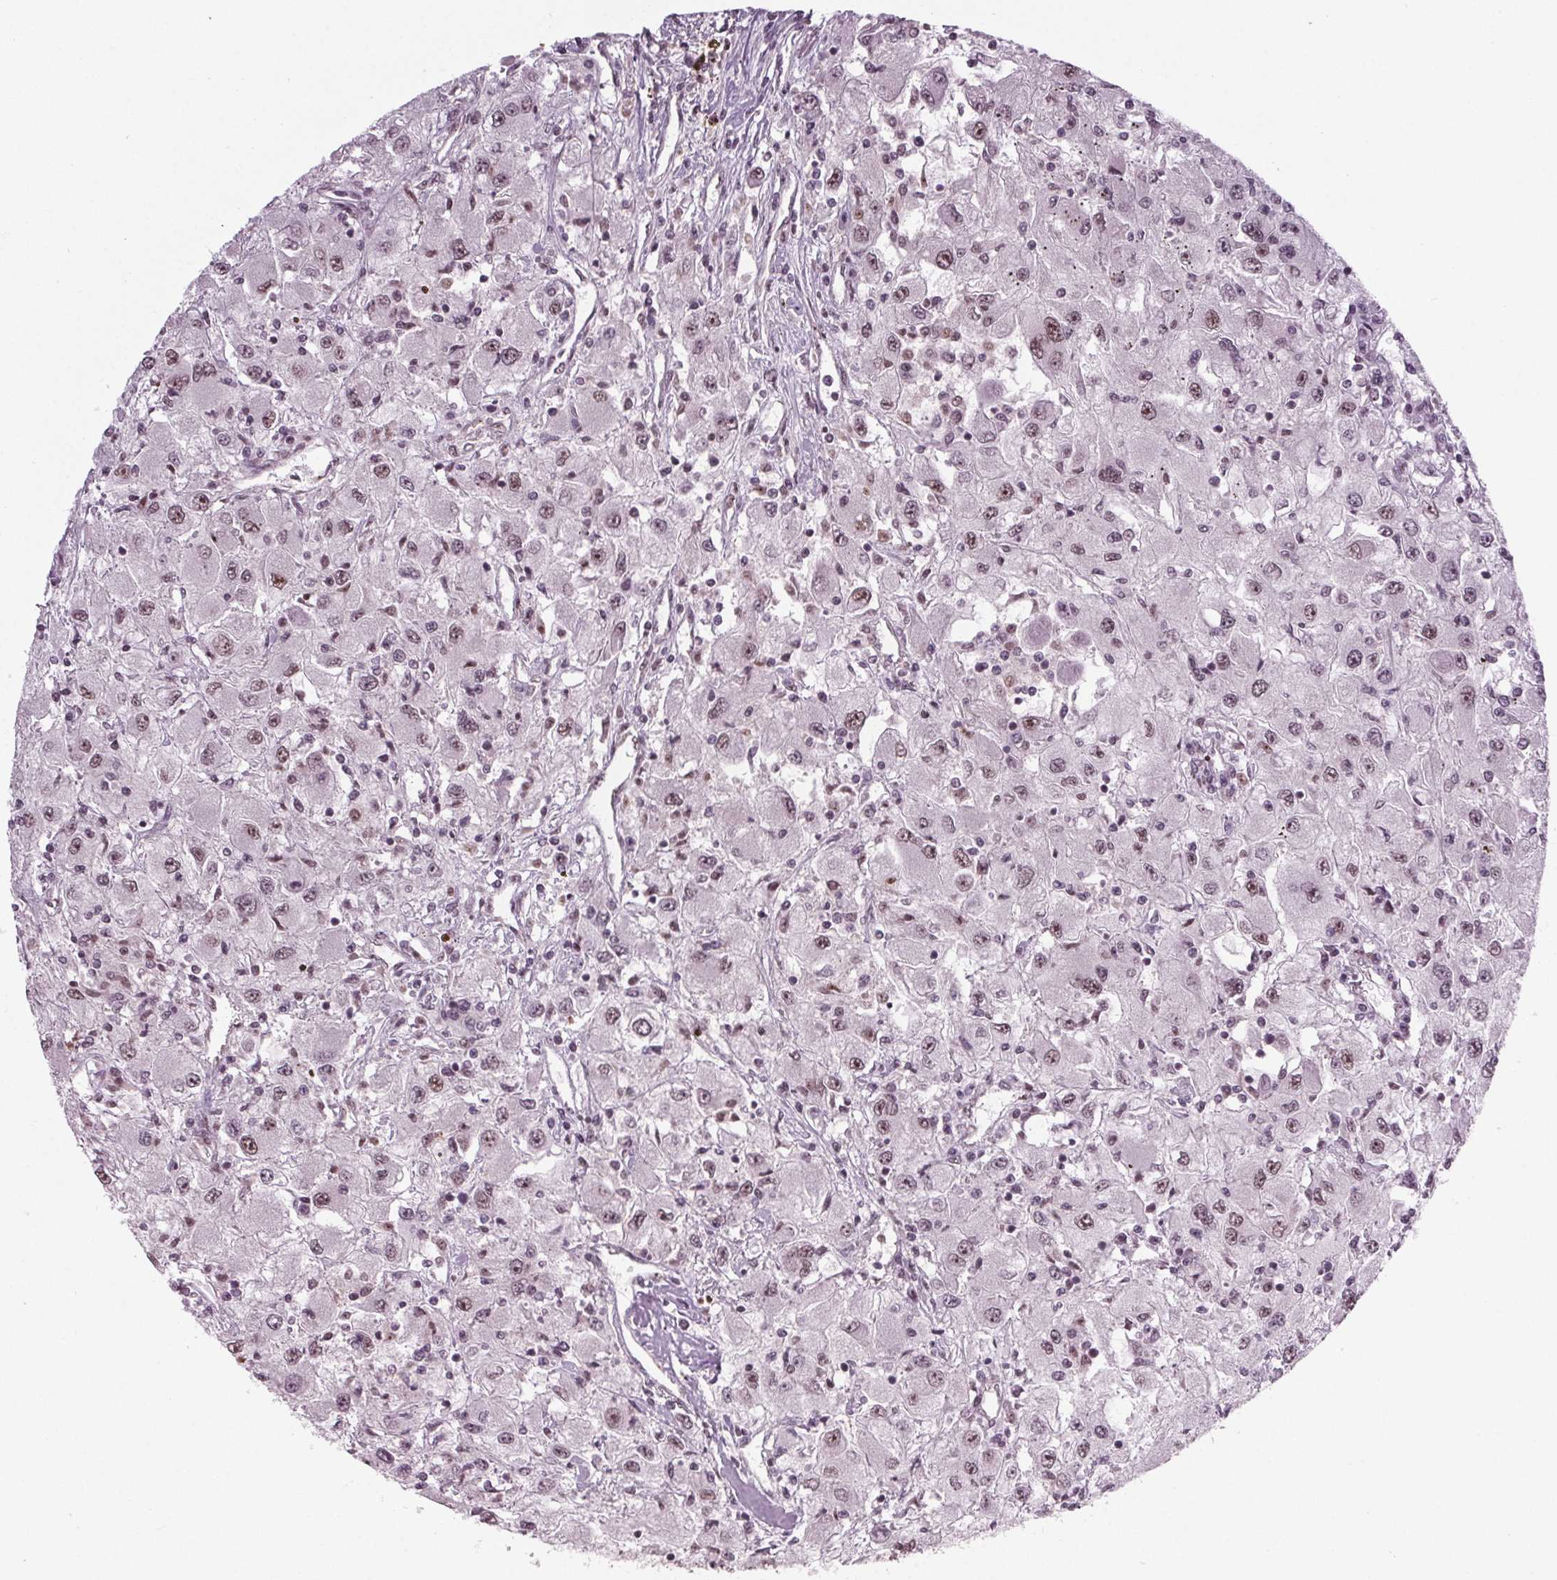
{"staining": {"intensity": "weak", "quantity": "25%-75%", "location": "nuclear"}, "tissue": "renal cancer", "cell_type": "Tumor cells", "image_type": "cancer", "snomed": [{"axis": "morphology", "description": "Adenocarcinoma, NOS"}, {"axis": "topography", "description": "Kidney"}], "caption": "Protein staining of renal adenocarcinoma tissue shows weak nuclear staining in about 25%-75% of tumor cells.", "gene": "DDX41", "patient": {"sex": "female", "age": 67}}